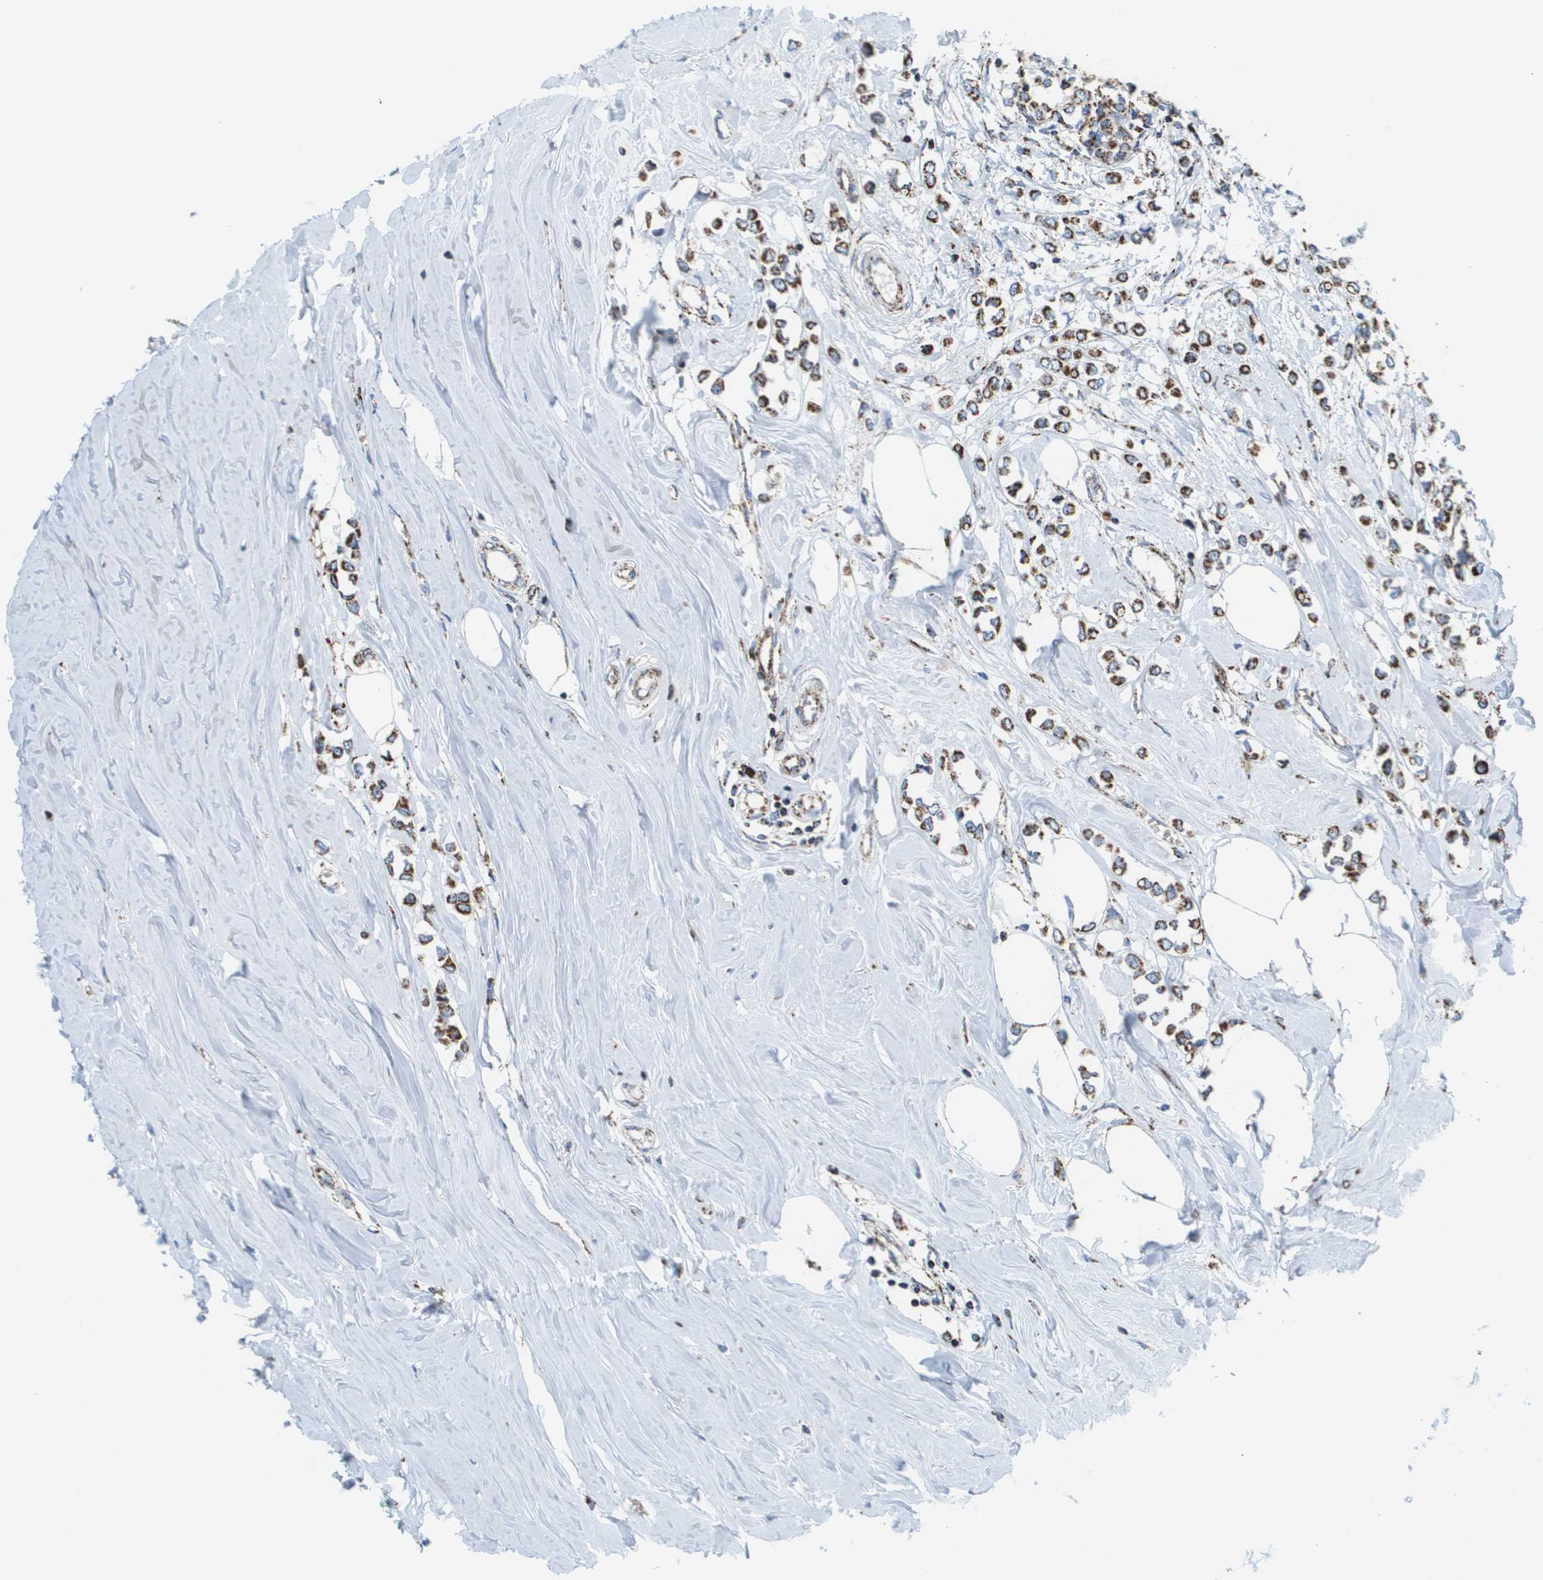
{"staining": {"intensity": "strong", "quantity": ">75%", "location": "cytoplasmic/membranous"}, "tissue": "breast cancer", "cell_type": "Tumor cells", "image_type": "cancer", "snomed": [{"axis": "morphology", "description": "Lobular carcinoma"}, {"axis": "topography", "description": "Breast"}], "caption": "Breast lobular carcinoma tissue demonstrates strong cytoplasmic/membranous positivity in about >75% of tumor cells, visualized by immunohistochemistry.", "gene": "ATP5F1B", "patient": {"sex": "female", "age": 51}}